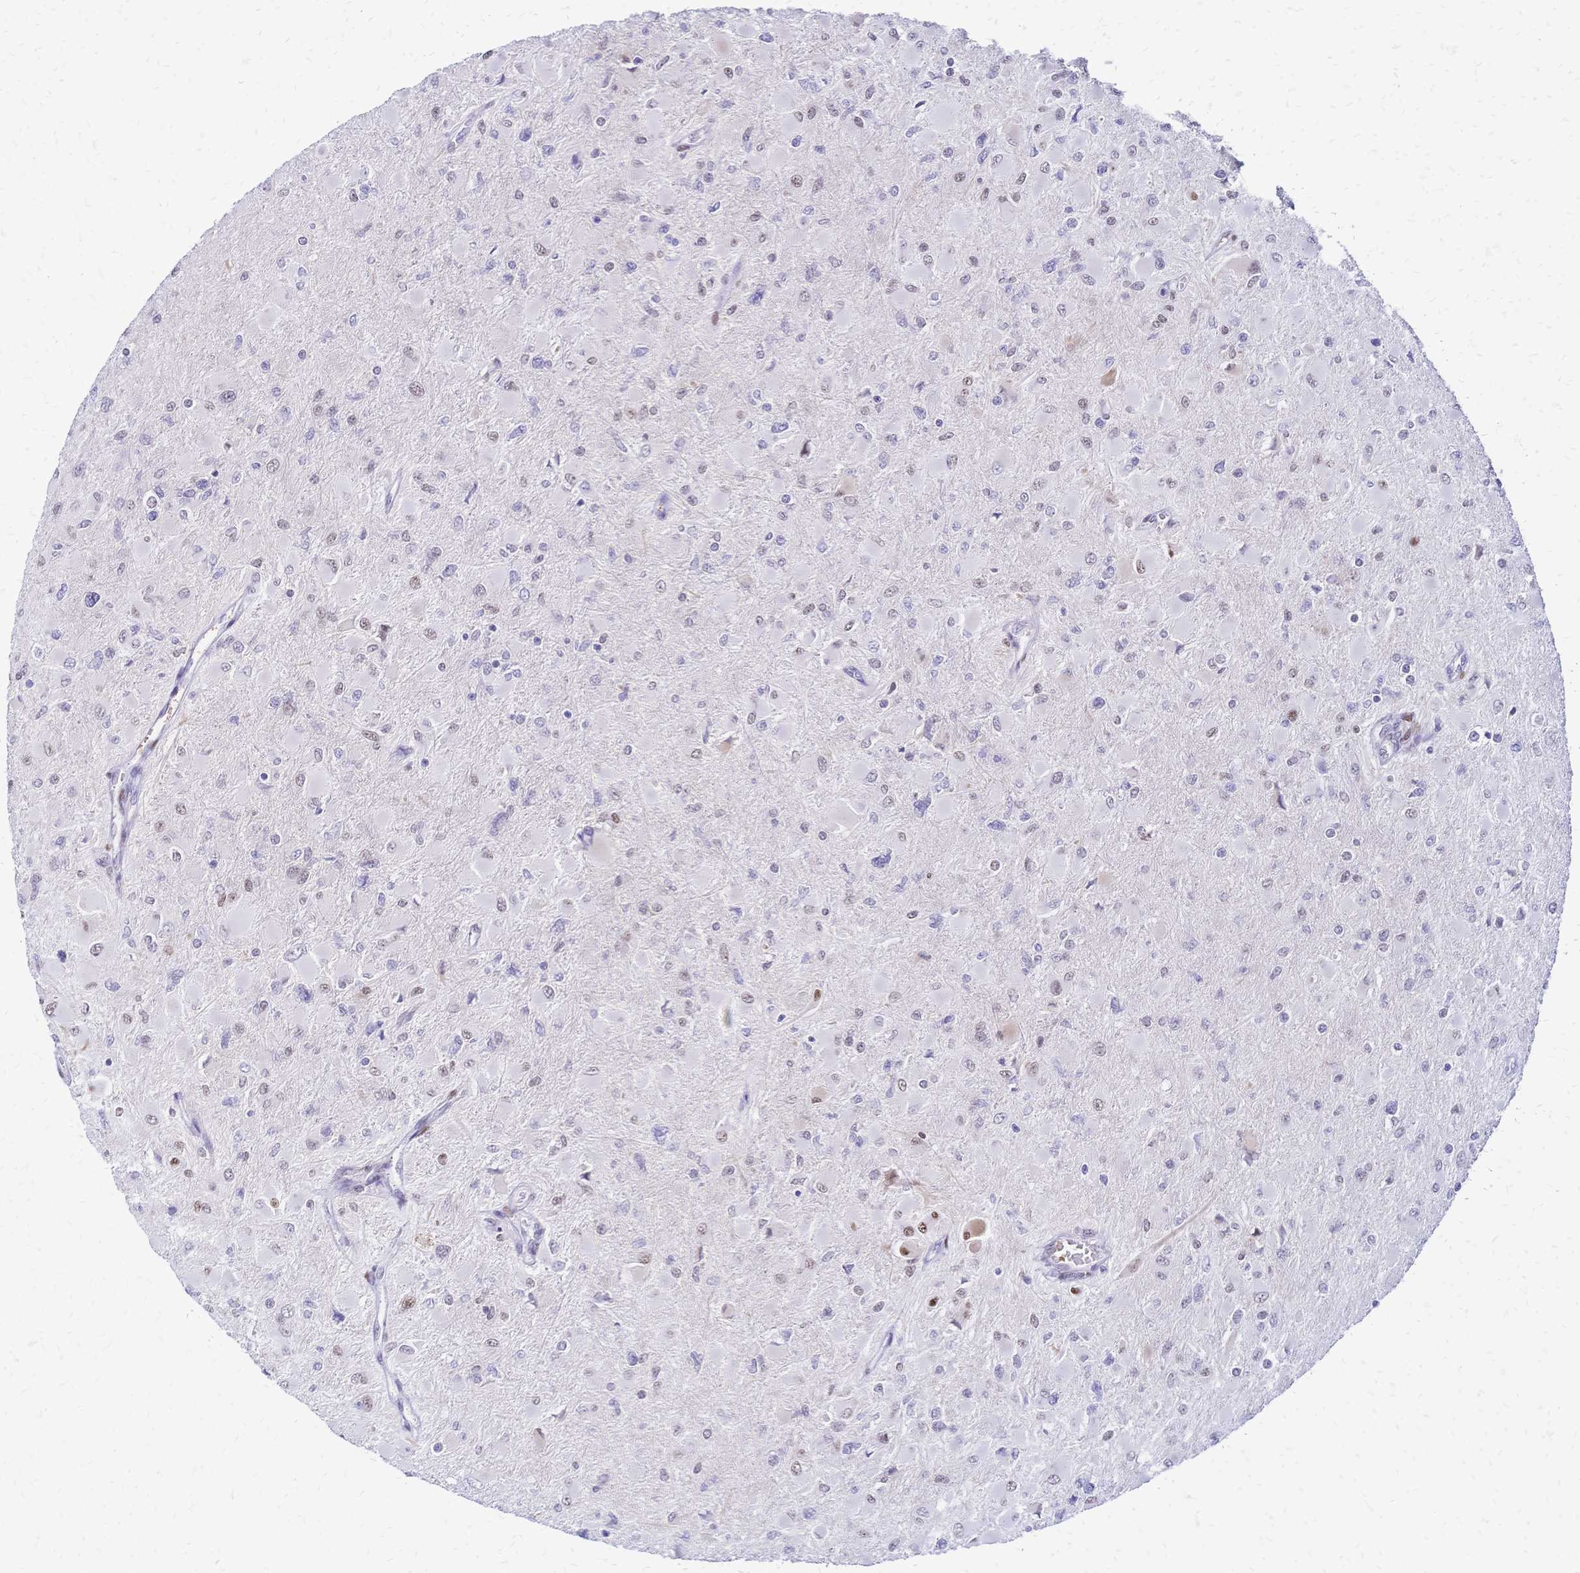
{"staining": {"intensity": "moderate", "quantity": "<25%", "location": "nuclear"}, "tissue": "glioma", "cell_type": "Tumor cells", "image_type": "cancer", "snomed": [{"axis": "morphology", "description": "Glioma, malignant, High grade"}, {"axis": "topography", "description": "Cerebral cortex"}], "caption": "Protein staining of glioma tissue demonstrates moderate nuclear staining in approximately <25% of tumor cells.", "gene": "NFIC", "patient": {"sex": "female", "age": 36}}